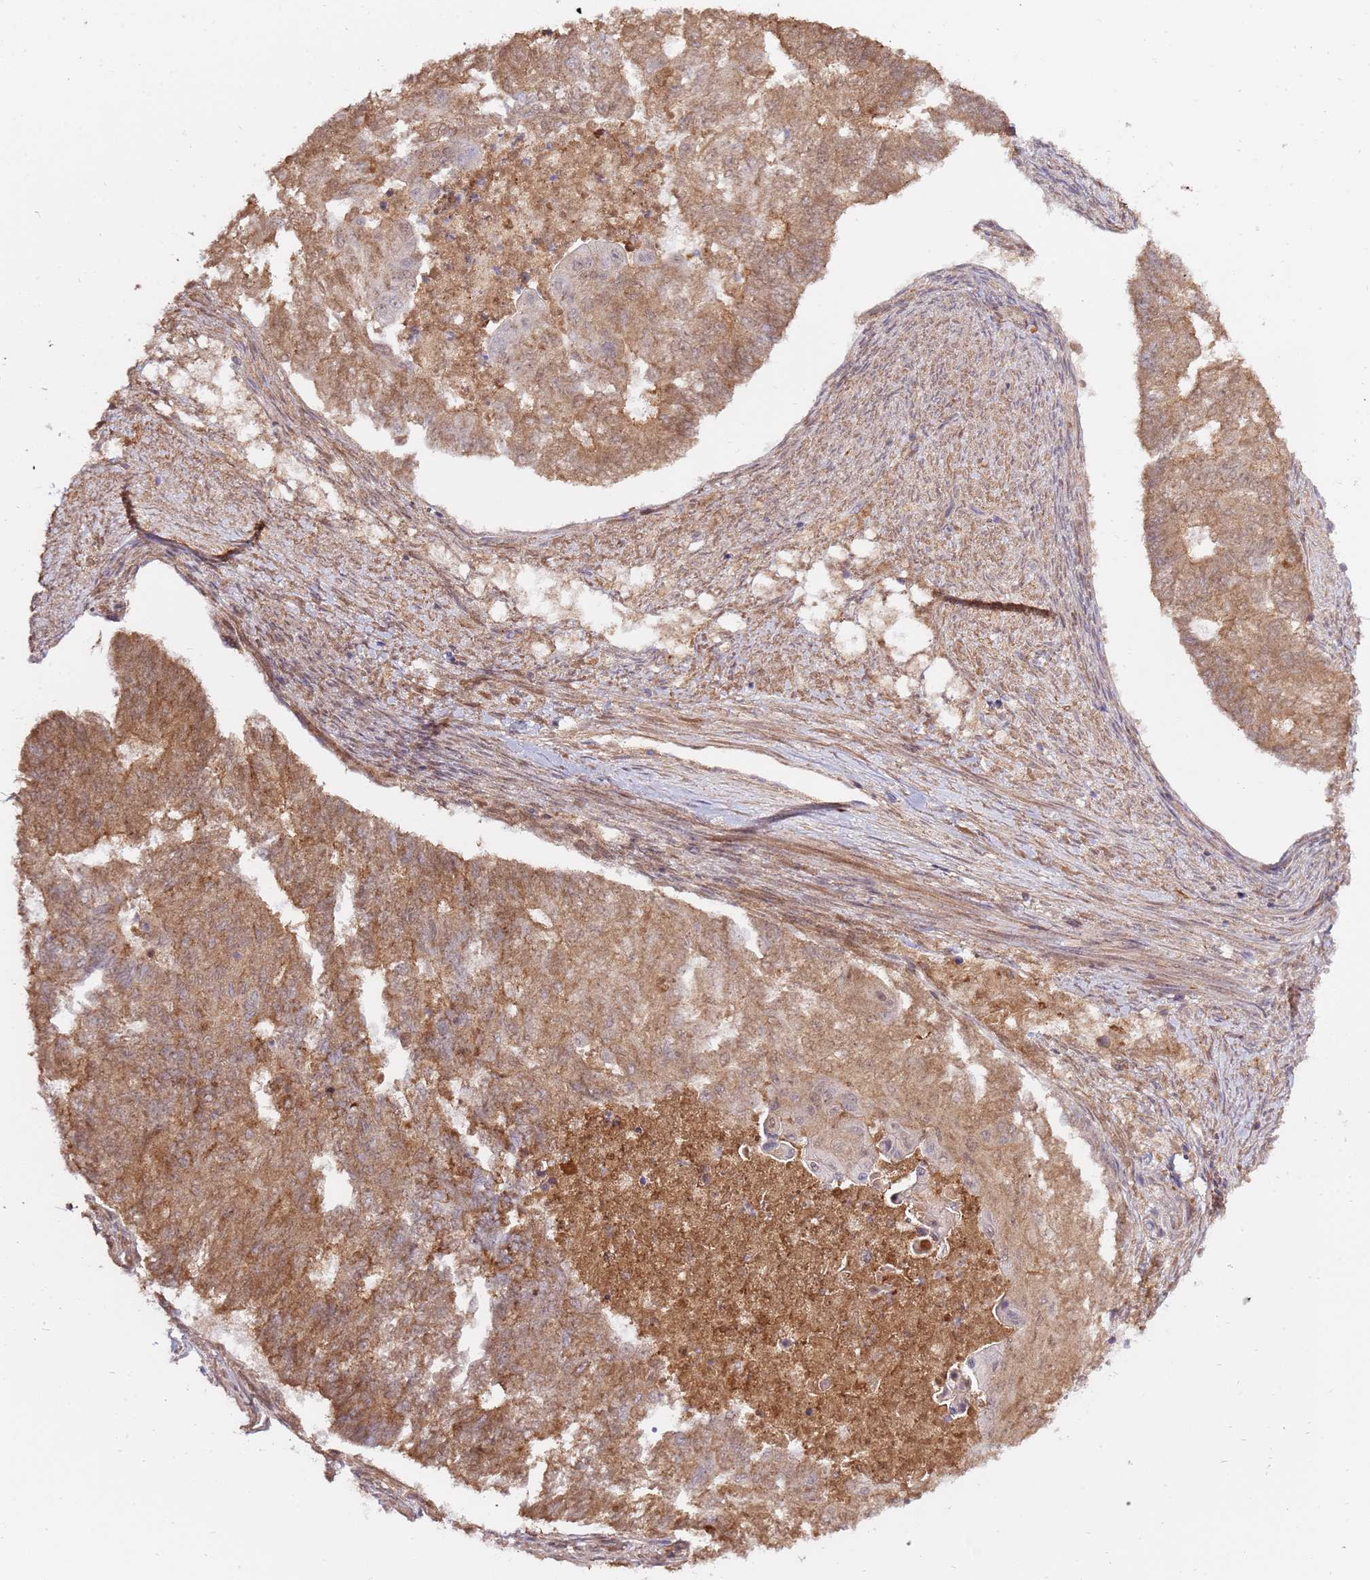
{"staining": {"intensity": "moderate", "quantity": ">75%", "location": "cytoplasmic/membranous"}, "tissue": "endometrial cancer", "cell_type": "Tumor cells", "image_type": "cancer", "snomed": [{"axis": "morphology", "description": "Adenocarcinoma, NOS"}, {"axis": "topography", "description": "Endometrium"}], "caption": "A medium amount of moderate cytoplasmic/membranous positivity is present in about >75% of tumor cells in endometrial adenocarcinoma tissue.", "gene": "ZNF624", "patient": {"sex": "female", "age": 32}}